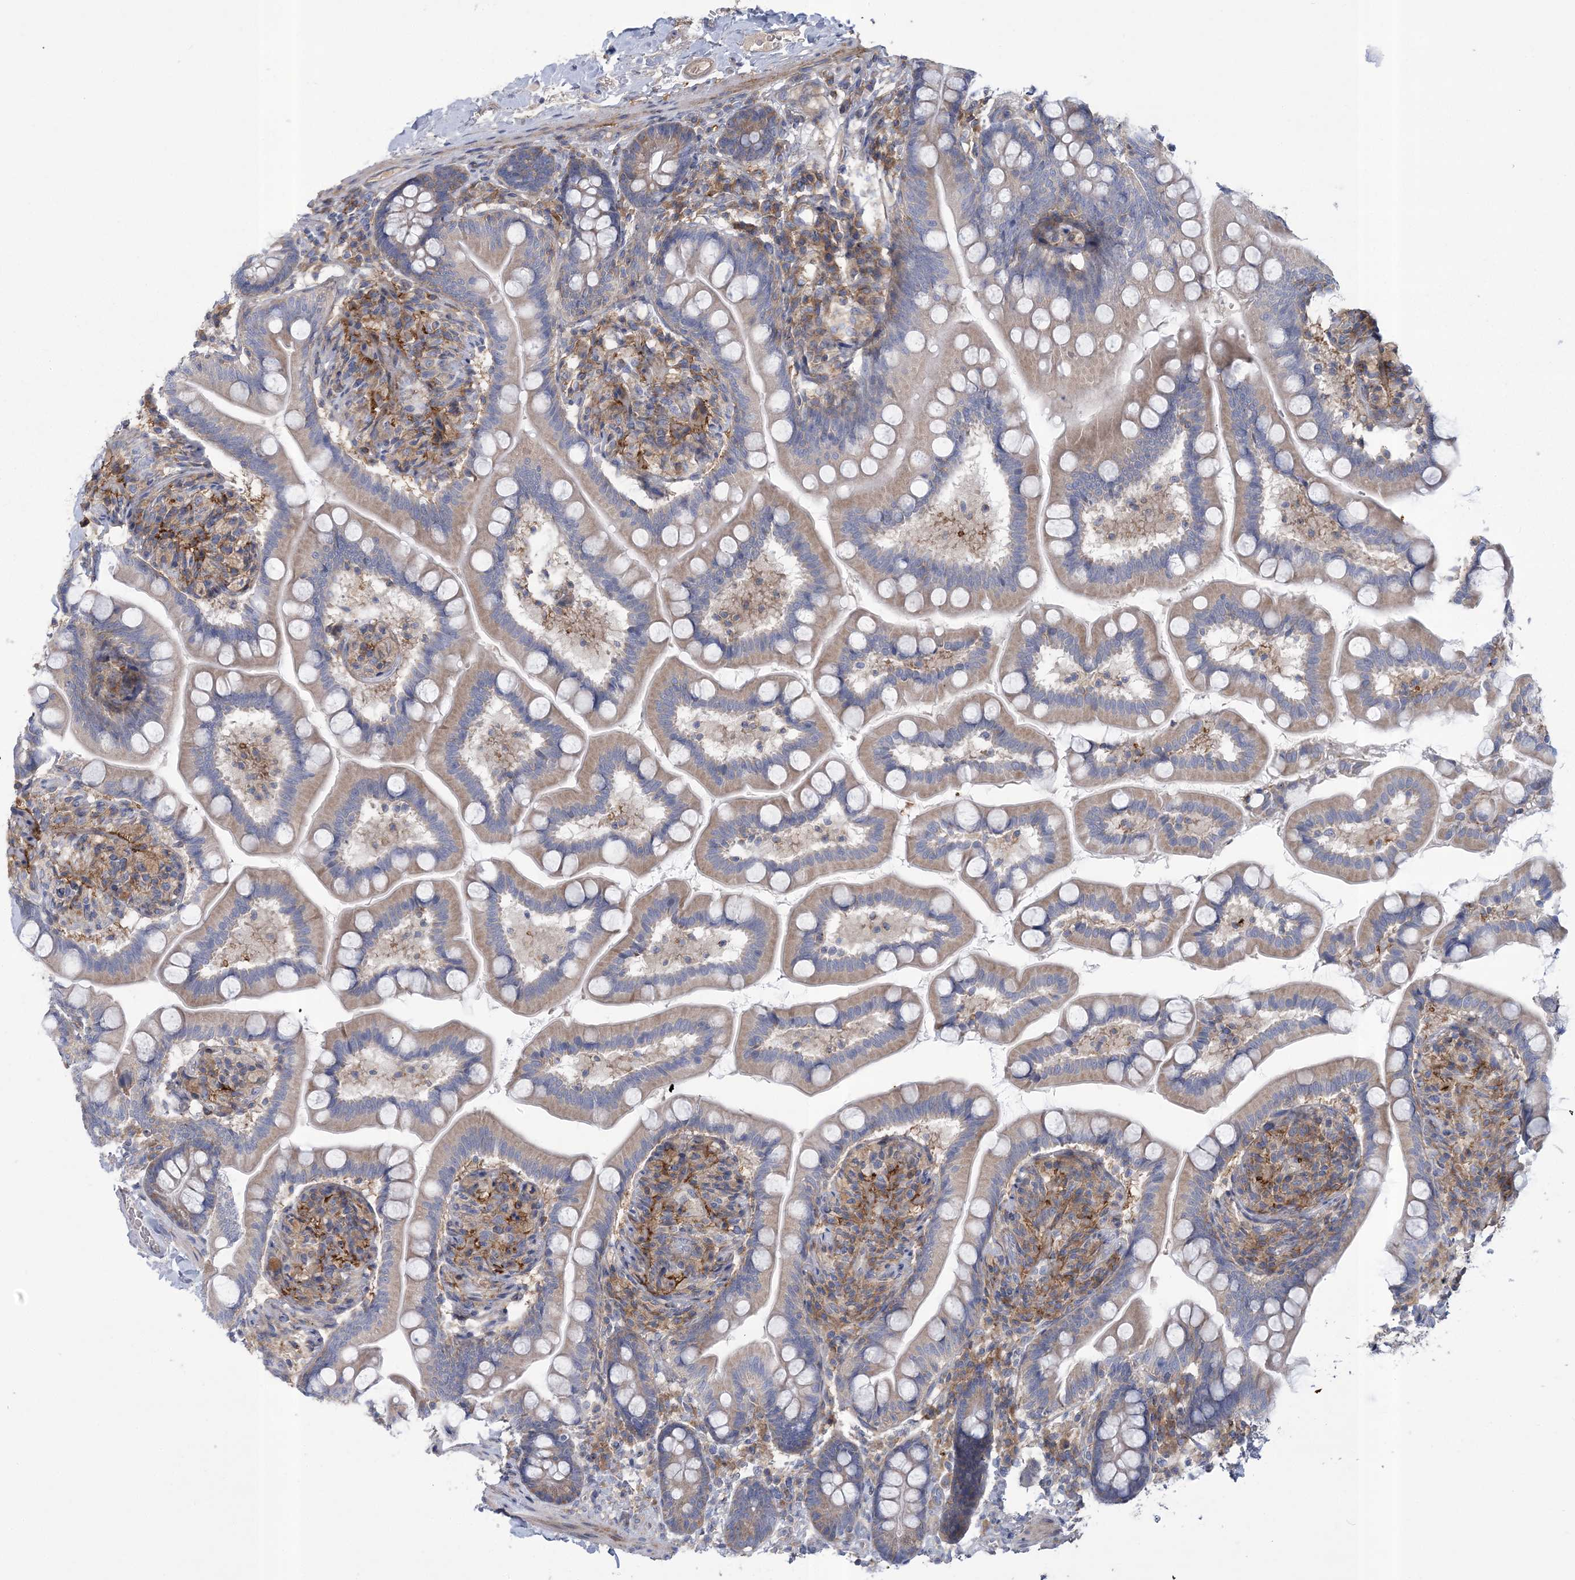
{"staining": {"intensity": "weak", "quantity": "25%-75%", "location": "cytoplasmic/membranous"}, "tissue": "small intestine", "cell_type": "Glandular cells", "image_type": "normal", "snomed": [{"axis": "morphology", "description": "Normal tissue, NOS"}, {"axis": "topography", "description": "Small intestine"}], "caption": "This micrograph displays immunohistochemistry (IHC) staining of unremarkable human small intestine, with low weak cytoplasmic/membranous positivity in approximately 25%-75% of glandular cells.", "gene": "ARSJ", "patient": {"sex": "female", "age": 64}}